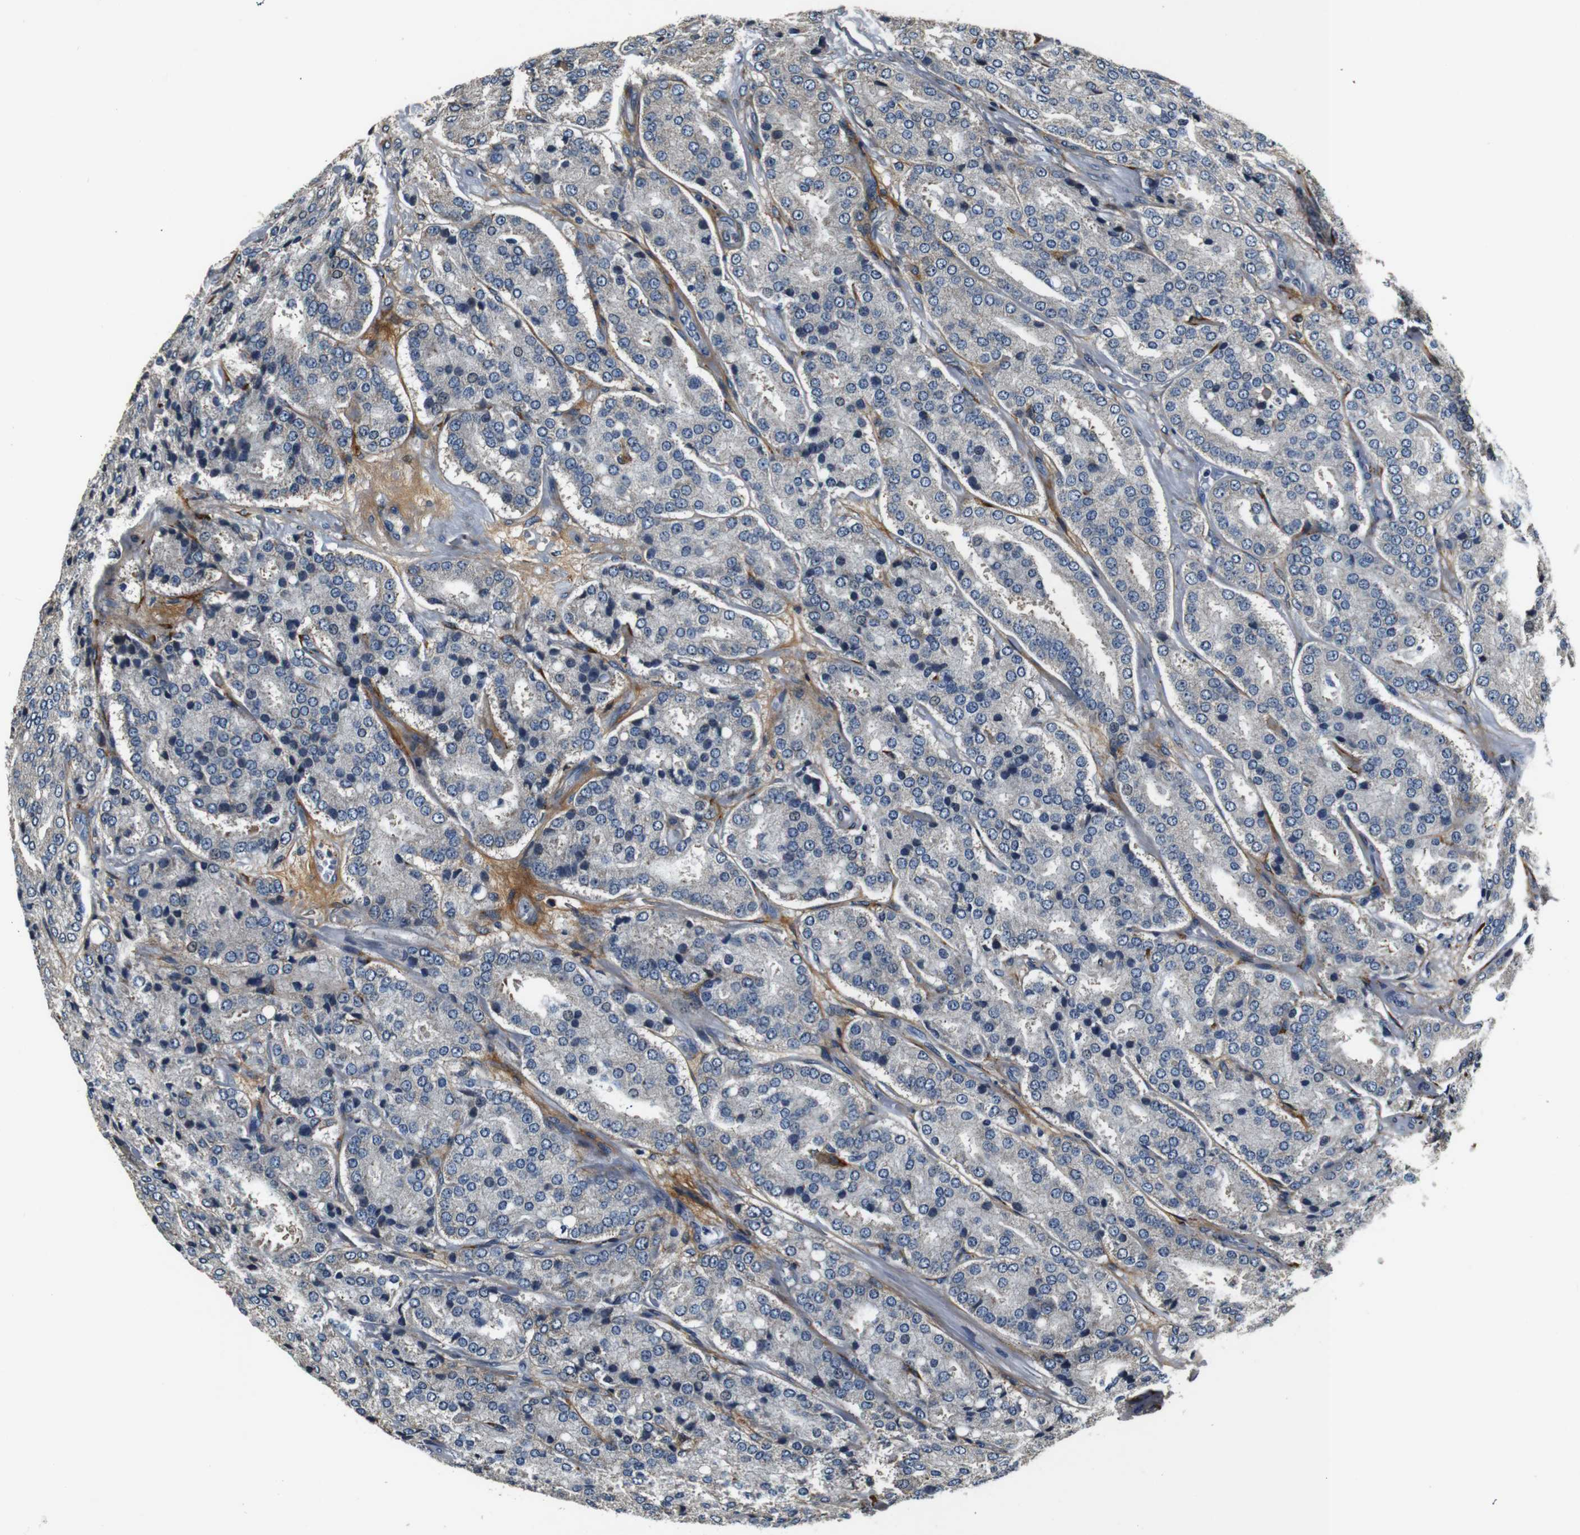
{"staining": {"intensity": "negative", "quantity": "none", "location": "none"}, "tissue": "prostate cancer", "cell_type": "Tumor cells", "image_type": "cancer", "snomed": [{"axis": "morphology", "description": "Adenocarcinoma, High grade"}, {"axis": "topography", "description": "Prostate"}], "caption": "An image of human prostate cancer (adenocarcinoma (high-grade)) is negative for staining in tumor cells.", "gene": "COL1A1", "patient": {"sex": "male", "age": 65}}